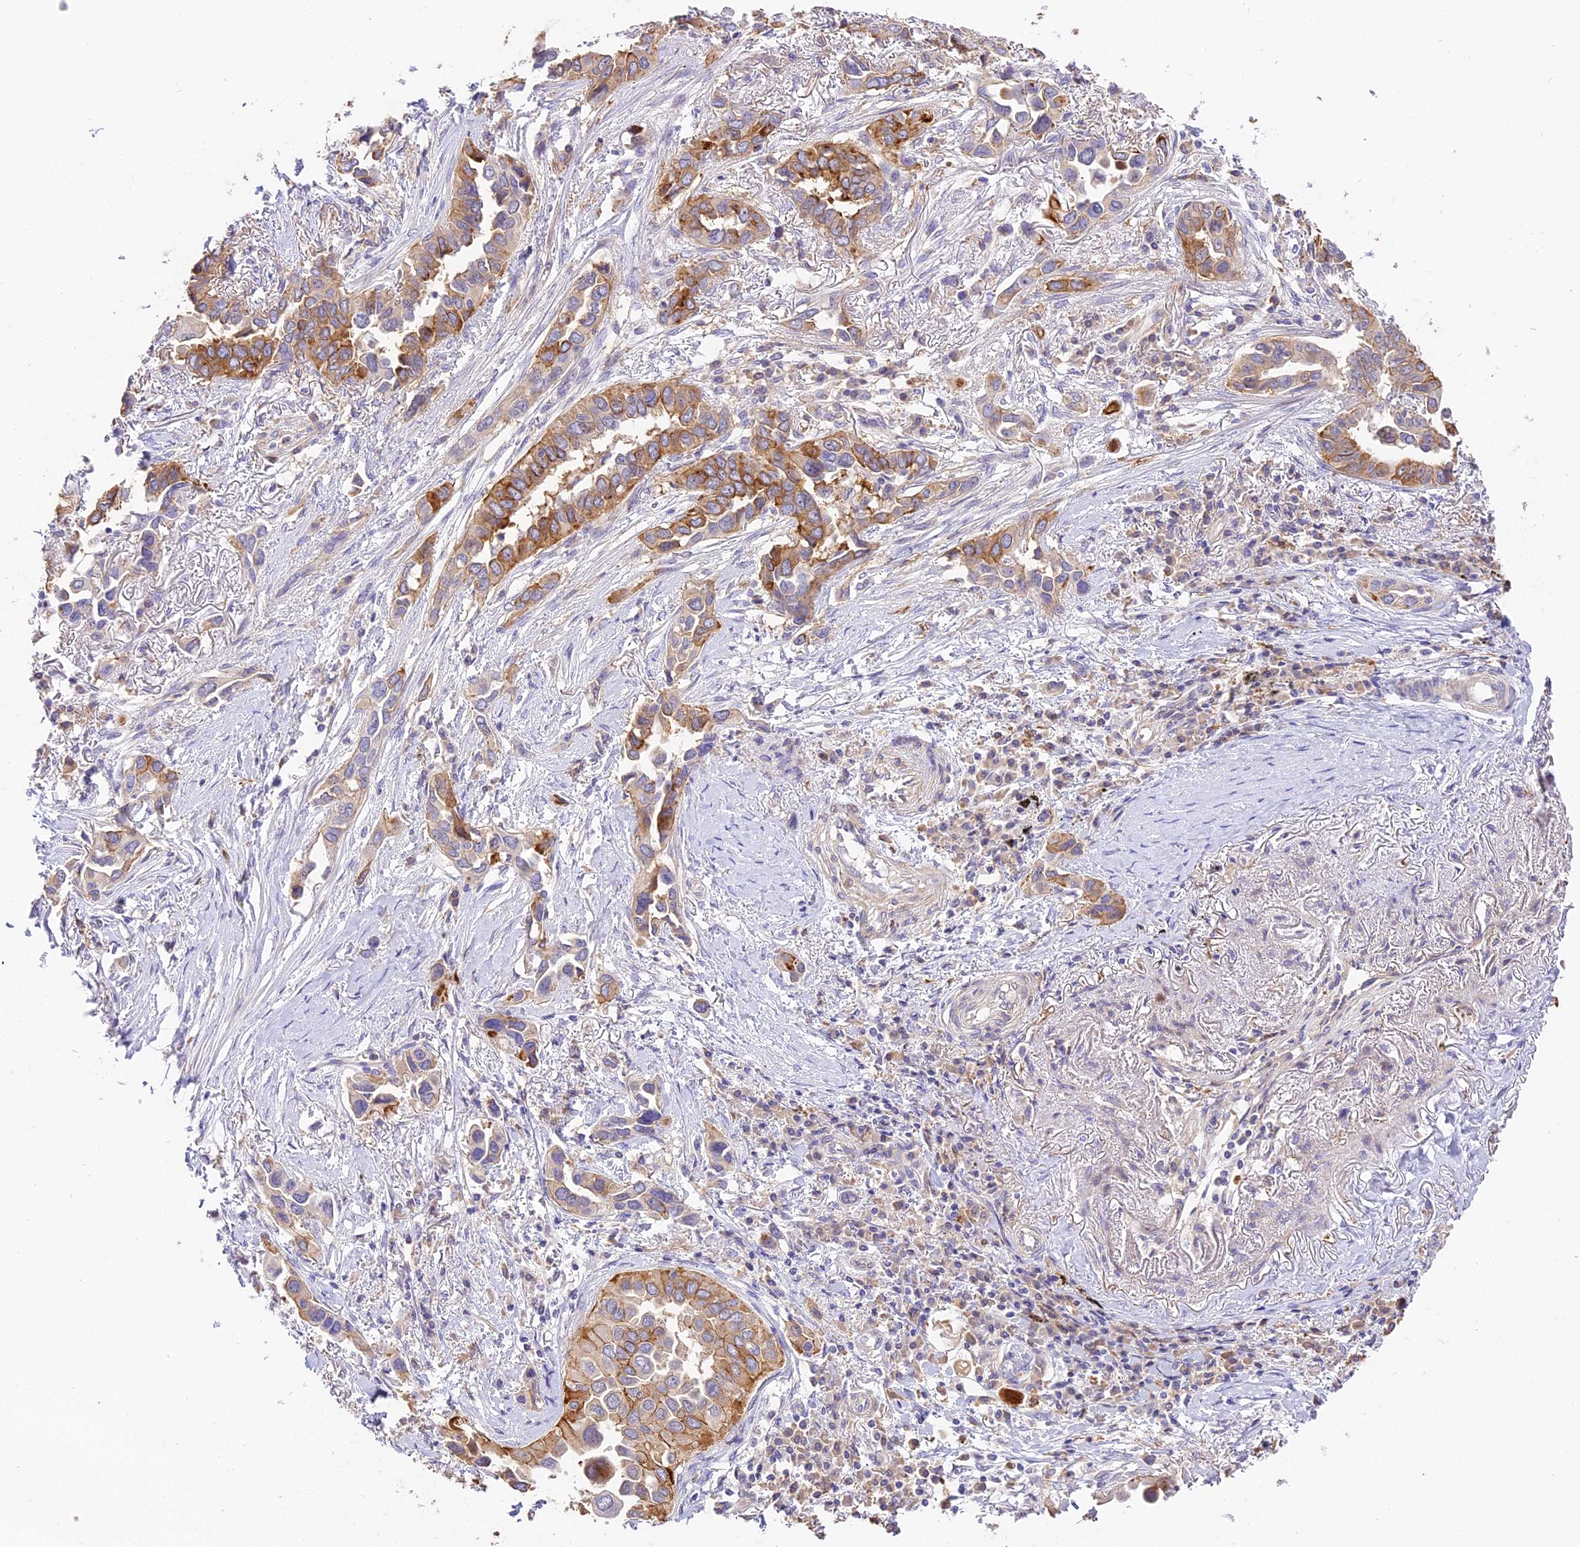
{"staining": {"intensity": "moderate", "quantity": "25%-75%", "location": "cytoplasmic/membranous"}, "tissue": "lung cancer", "cell_type": "Tumor cells", "image_type": "cancer", "snomed": [{"axis": "morphology", "description": "Adenocarcinoma, NOS"}, {"axis": "topography", "description": "Lung"}], "caption": "This image reveals lung adenocarcinoma stained with immunohistochemistry (IHC) to label a protein in brown. The cytoplasmic/membranous of tumor cells show moderate positivity for the protein. Nuclei are counter-stained blue.", "gene": "NOD2", "patient": {"sex": "female", "age": 76}}